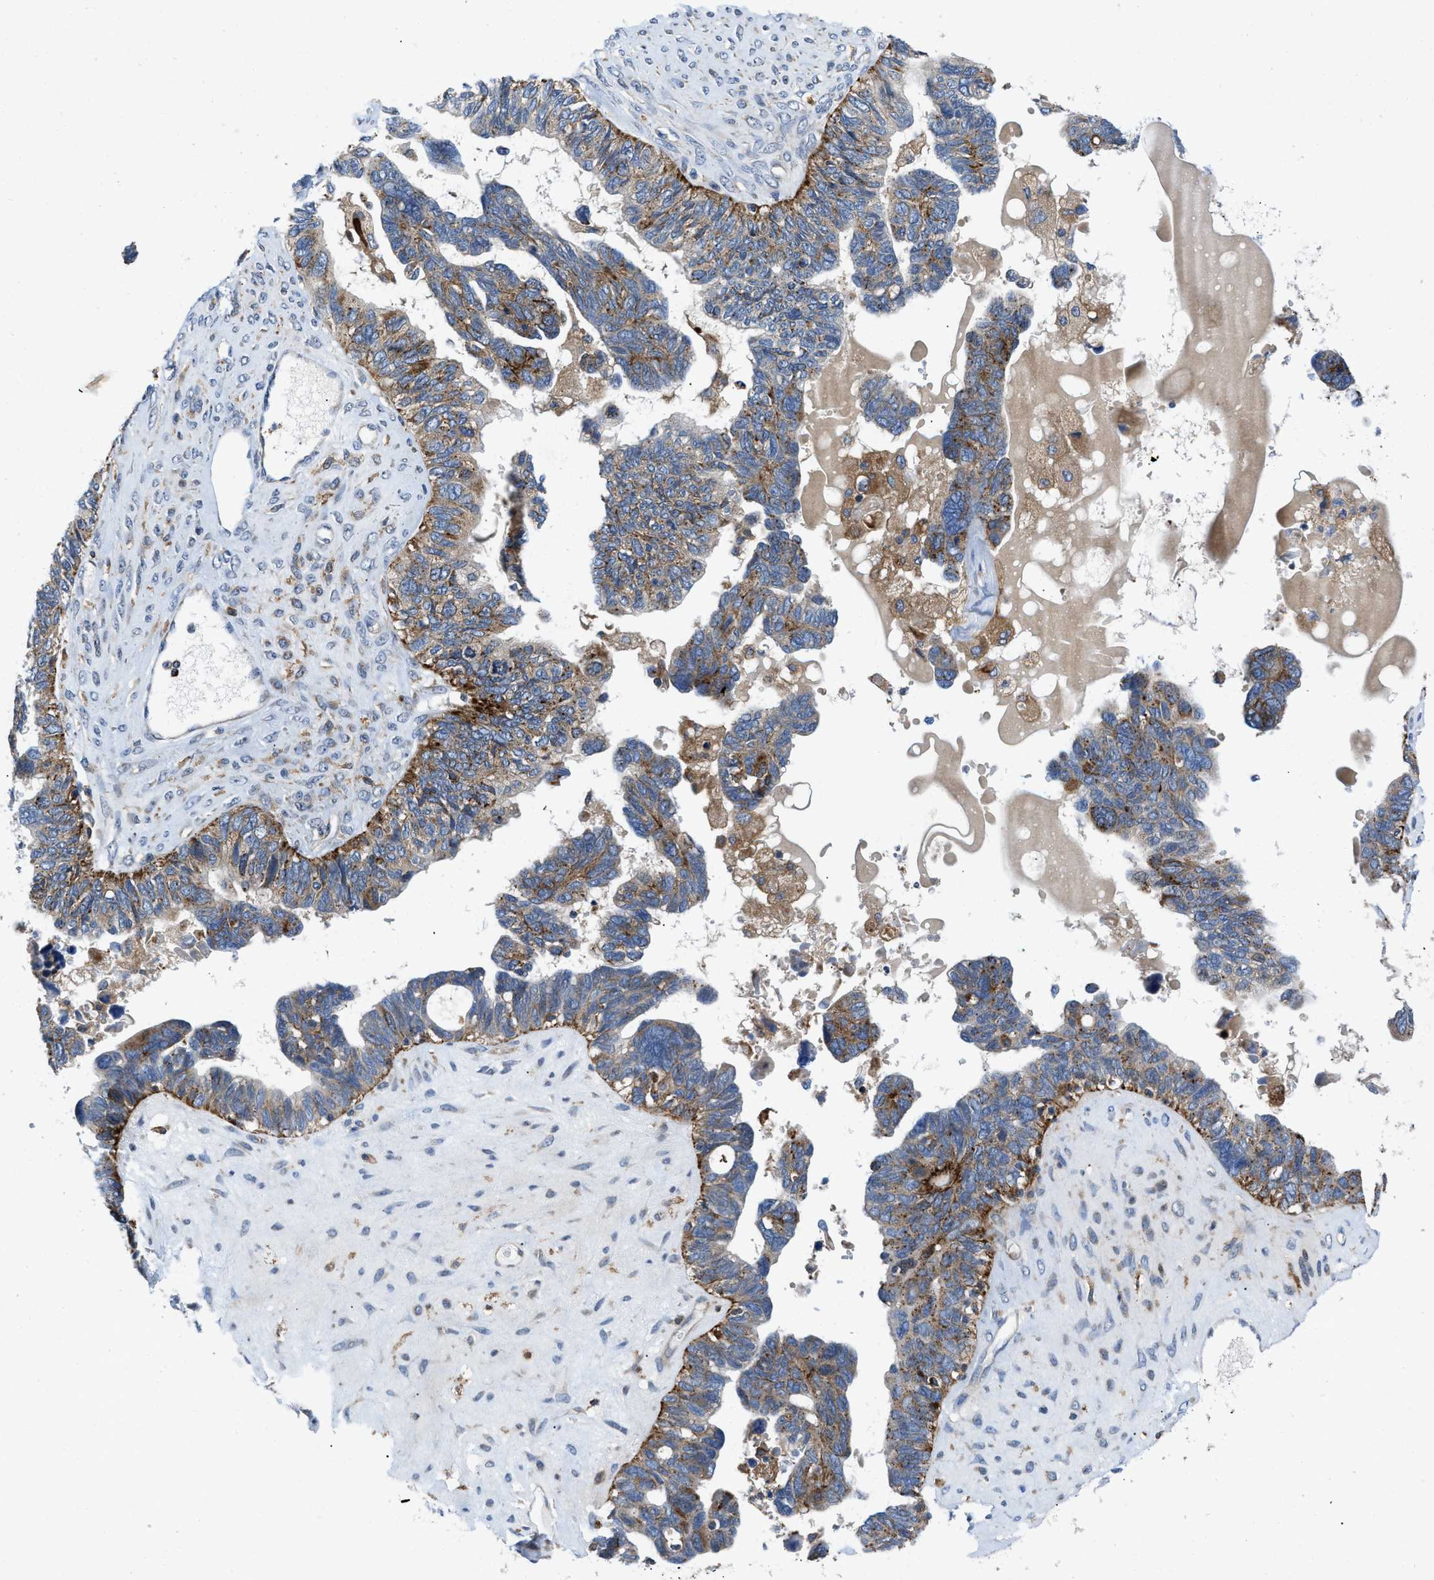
{"staining": {"intensity": "moderate", "quantity": ">75%", "location": "cytoplasmic/membranous"}, "tissue": "ovarian cancer", "cell_type": "Tumor cells", "image_type": "cancer", "snomed": [{"axis": "morphology", "description": "Cystadenocarcinoma, serous, NOS"}, {"axis": "topography", "description": "Ovary"}], "caption": "DAB (3,3'-diaminobenzidine) immunohistochemical staining of ovarian serous cystadenocarcinoma displays moderate cytoplasmic/membranous protein staining in approximately >75% of tumor cells.", "gene": "ENPP4", "patient": {"sex": "female", "age": 79}}